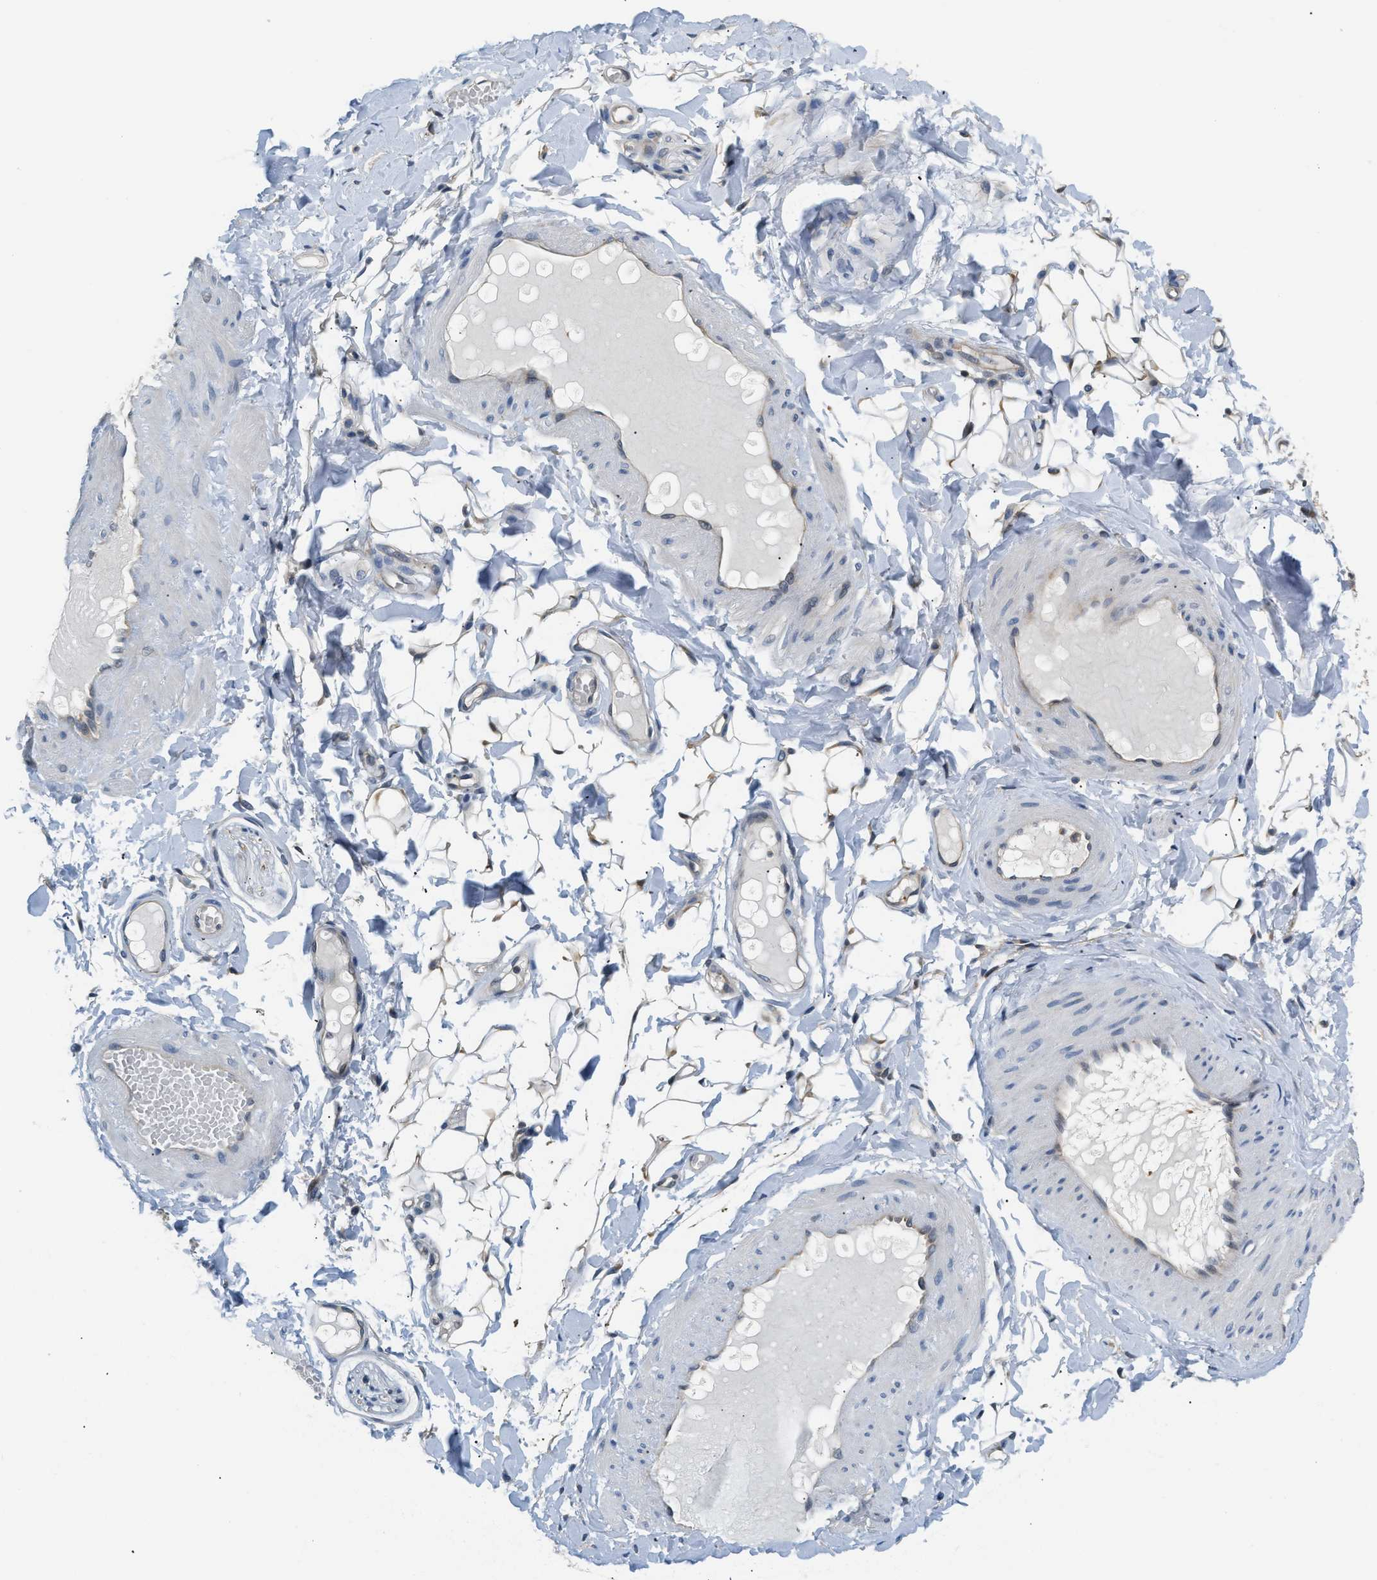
{"staining": {"intensity": "moderate", "quantity": "<25%", "location": "cytoplasmic/membranous"}, "tissue": "adipose tissue", "cell_type": "Adipocytes", "image_type": "normal", "snomed": [{"axis": "morphology", "description": "Normal tissue, NOS"}, {"axis": "topography", "description": "Adipose tissue"}, {"axis": "topography", "description": "Vascular tissue"}, {"axis": "topography", "description": "Peripheral nerve tissue"}], "caption": "Adipocytes demonstrate low levels of moderate cytoplasmic/membranous positivity in about <25% of cells in unremarkable human adipose tissue.", "gene": "EIF4EBP2", "patient": {"sex": "male", "age": 25}}